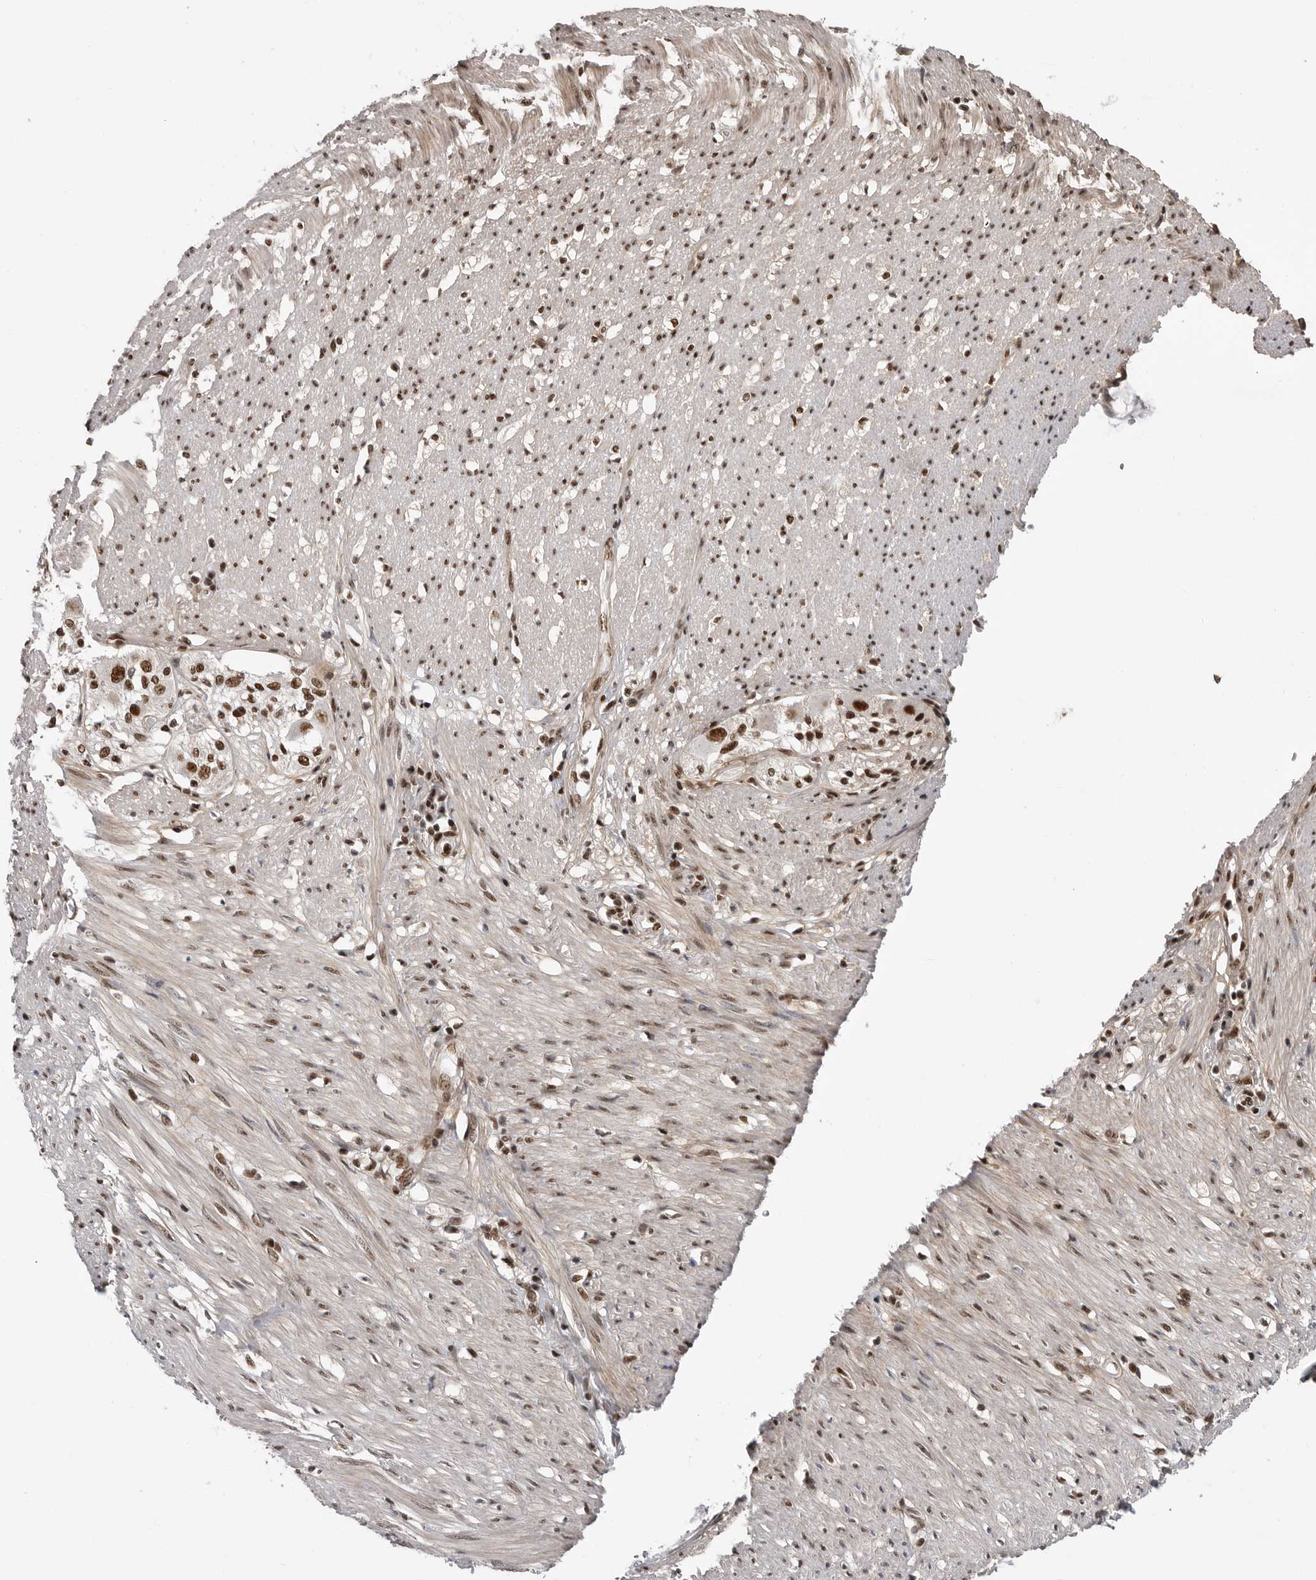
{"staining": {"intensity": "strong", "quantity": ">75%", "location": "cytoplasmic/membranous,nuclear"}, "tissue": "smooth muscle", "cell_type": "Smooth muscle cells", "image_type": "normal", "snomed": [{"axis": "morphology", "description": "Normal tissue, NOS"}, {"axis": "morphology", "description": "Adenocarcinoma, NOS"}, {"axis": "topography", "description": "Colon"}, {"axis": "topography", "description": "Peripheral nerve tissue"}], "caption": "Immunohistochemistry (IHC) staining of benign smooth muscle, which displays high levels of strong cytoplasmic/membranous,nuclear staining in about >75% of smooth muscle cells indicating strong cytoplasmic/membranous,nuclear protein staining. The staining was performed using DAB (3,3'-diaminobenzidine) (brown) for protein detection and nuclei were counterstained in hematoxylin (blue).", "gene": "PPP1R8", "patient": {"sex": "male", "age": 14}}